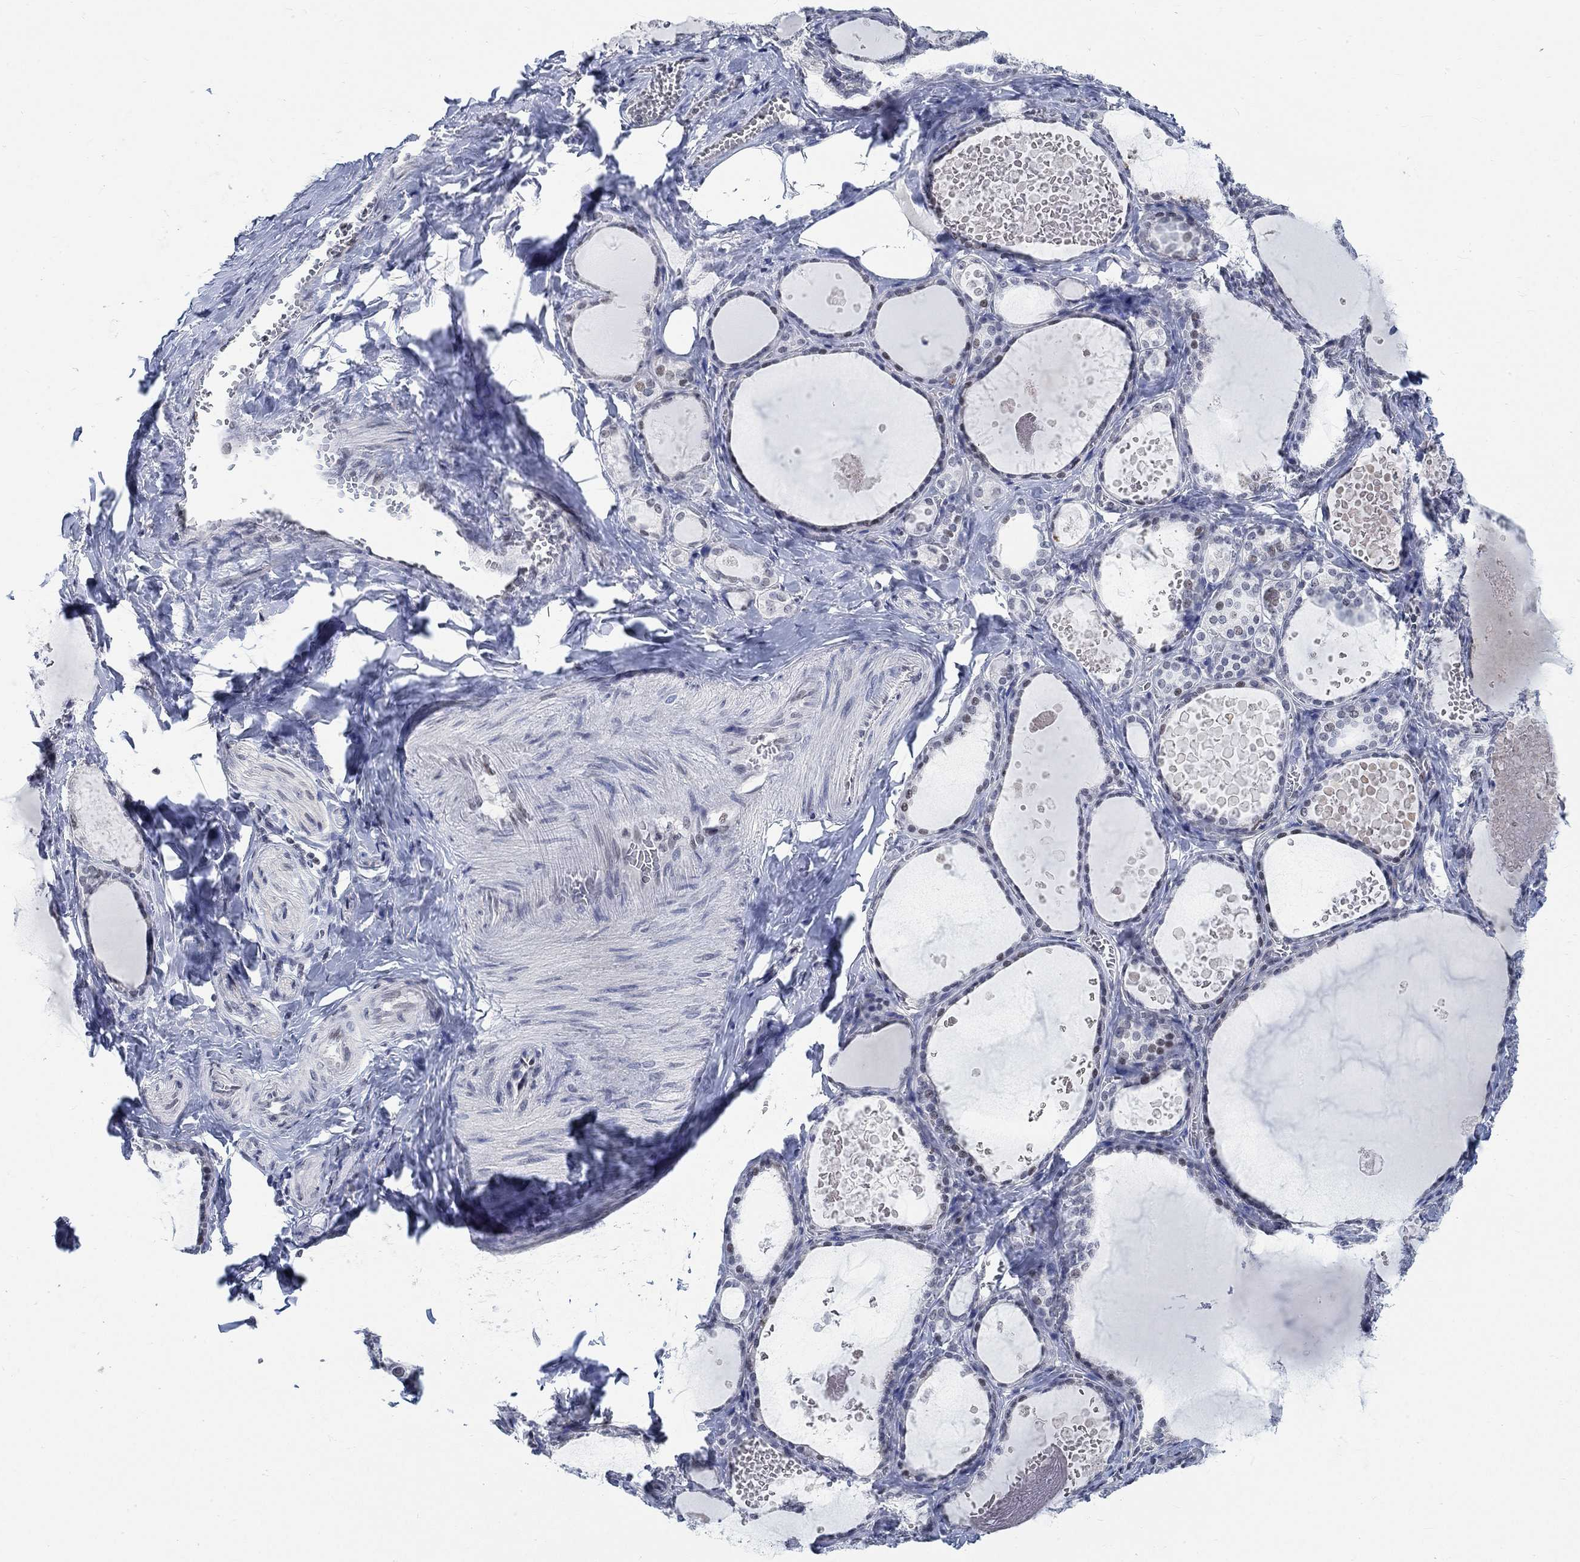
{"staining": {"intensity": "negative", "quantity": "none", "location": "none"}, "tissue": "thyroid gland", "cell_type": "Glandular cells", "image_type": "normal", "snomed": [{"axis": "morphology", "description": "Normal tissue, NOS"}, {"axis": "topography", "description": "Thyroid gland"}], "caption": "DAB immunohistochemical staining of normal thyroid gland reveals no significant staining in glandular cells.", "gene": "KCNH8", "patient": {"sex": "female", "age": 56}}